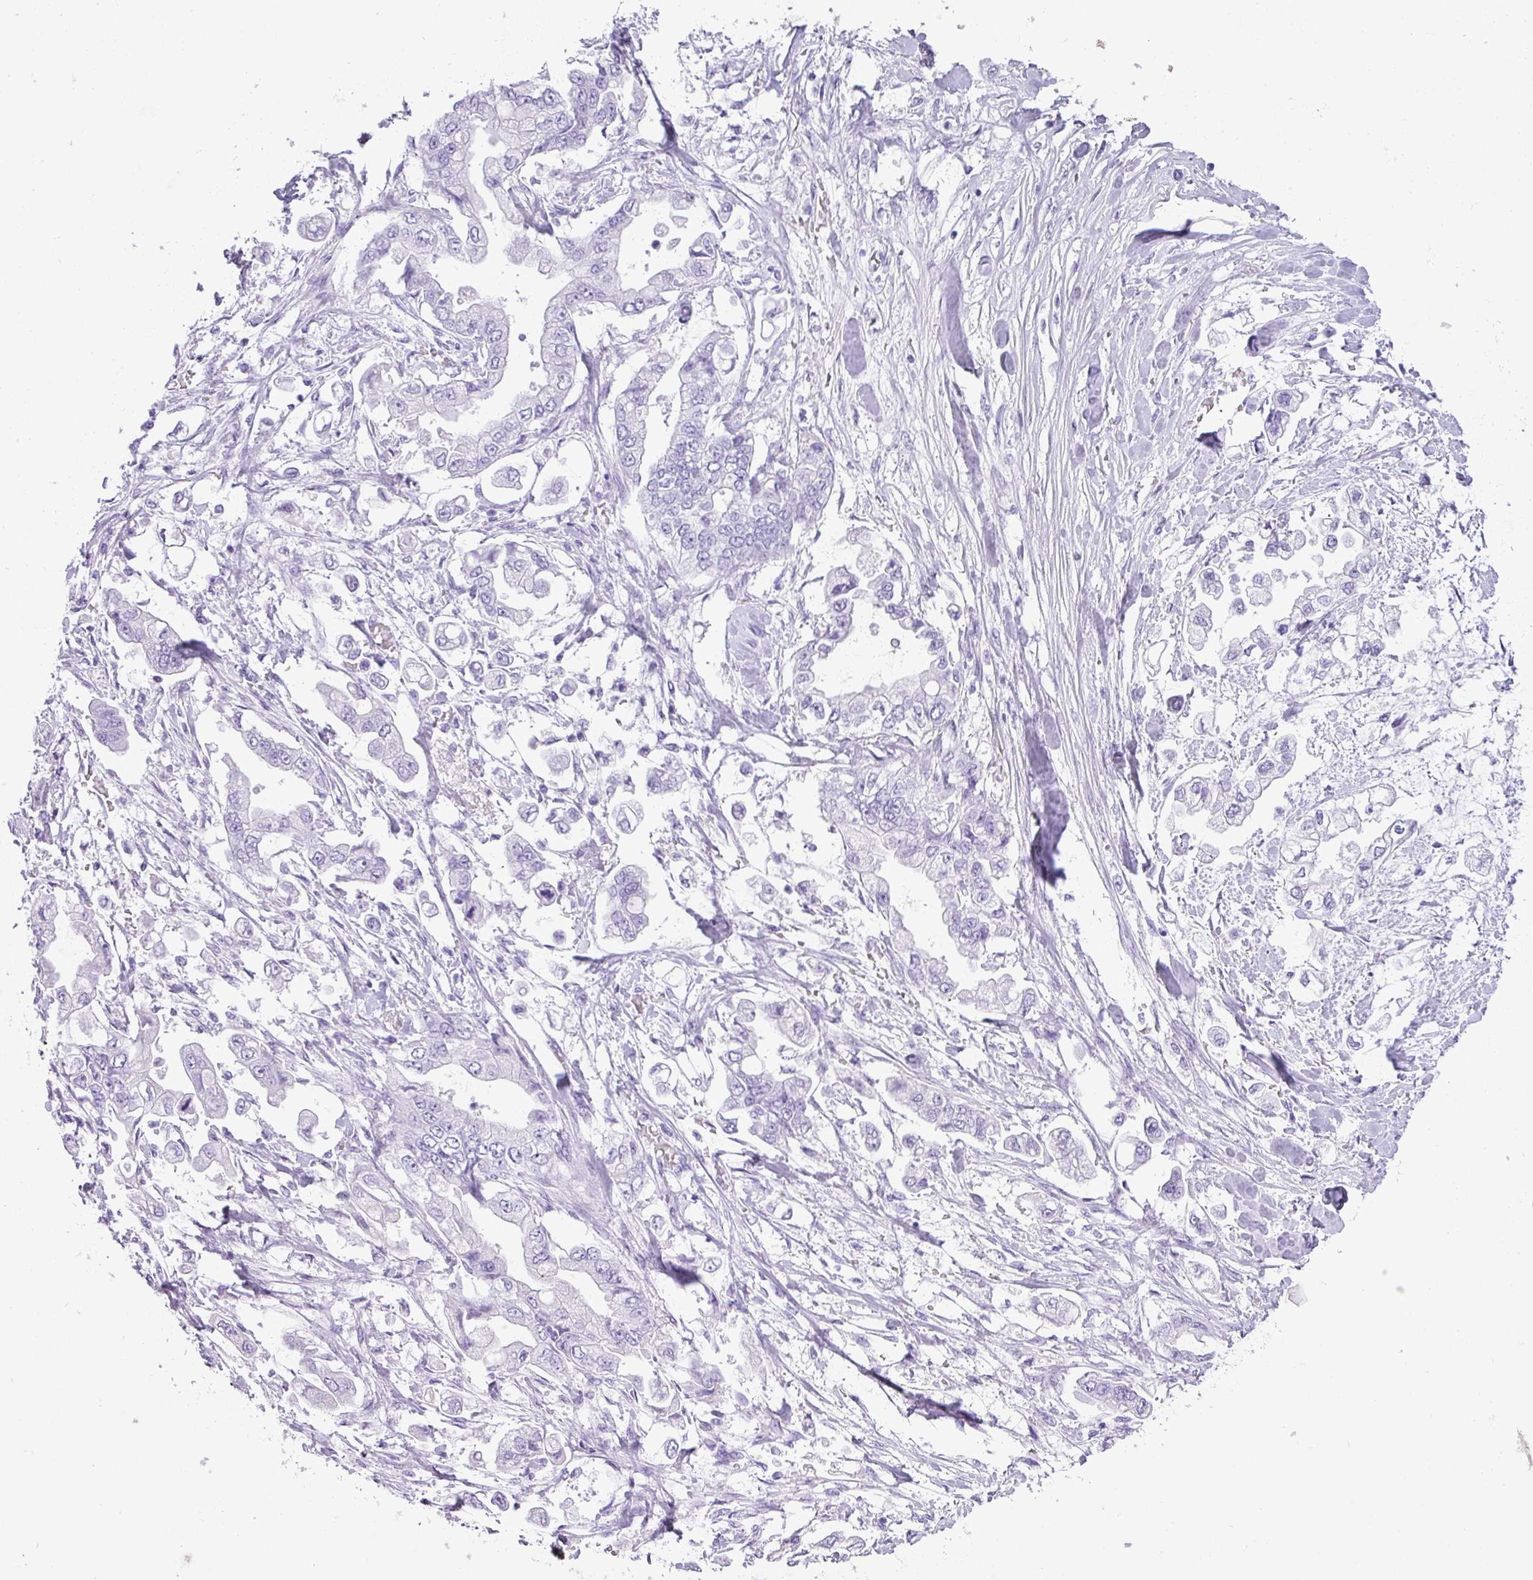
{"staining": {"intensity": "negative", "quantity": "none", "location": "none"}, "tissue": "stomach cancer", "cell_type": "Tumor cells", "image_type": "cancer", "snomed": [{"axis": "morphology", "description": "Adenocarcinoma, NOS"}, {"axis": "topography", "description": "Stomach"}], "caption": "IHC of human stomach cancer (adenocarcinoma) exhibits no staining in tumor cells. The staining was performed using DAB (3,3'-diaminobenzidine) to visualize the protein expression in brown, while the nuclei were stained in blue with hematoxylin (Magnification: 20x).", "gene": "TNP1", "patient": {"sex": "male", "age": 62}}